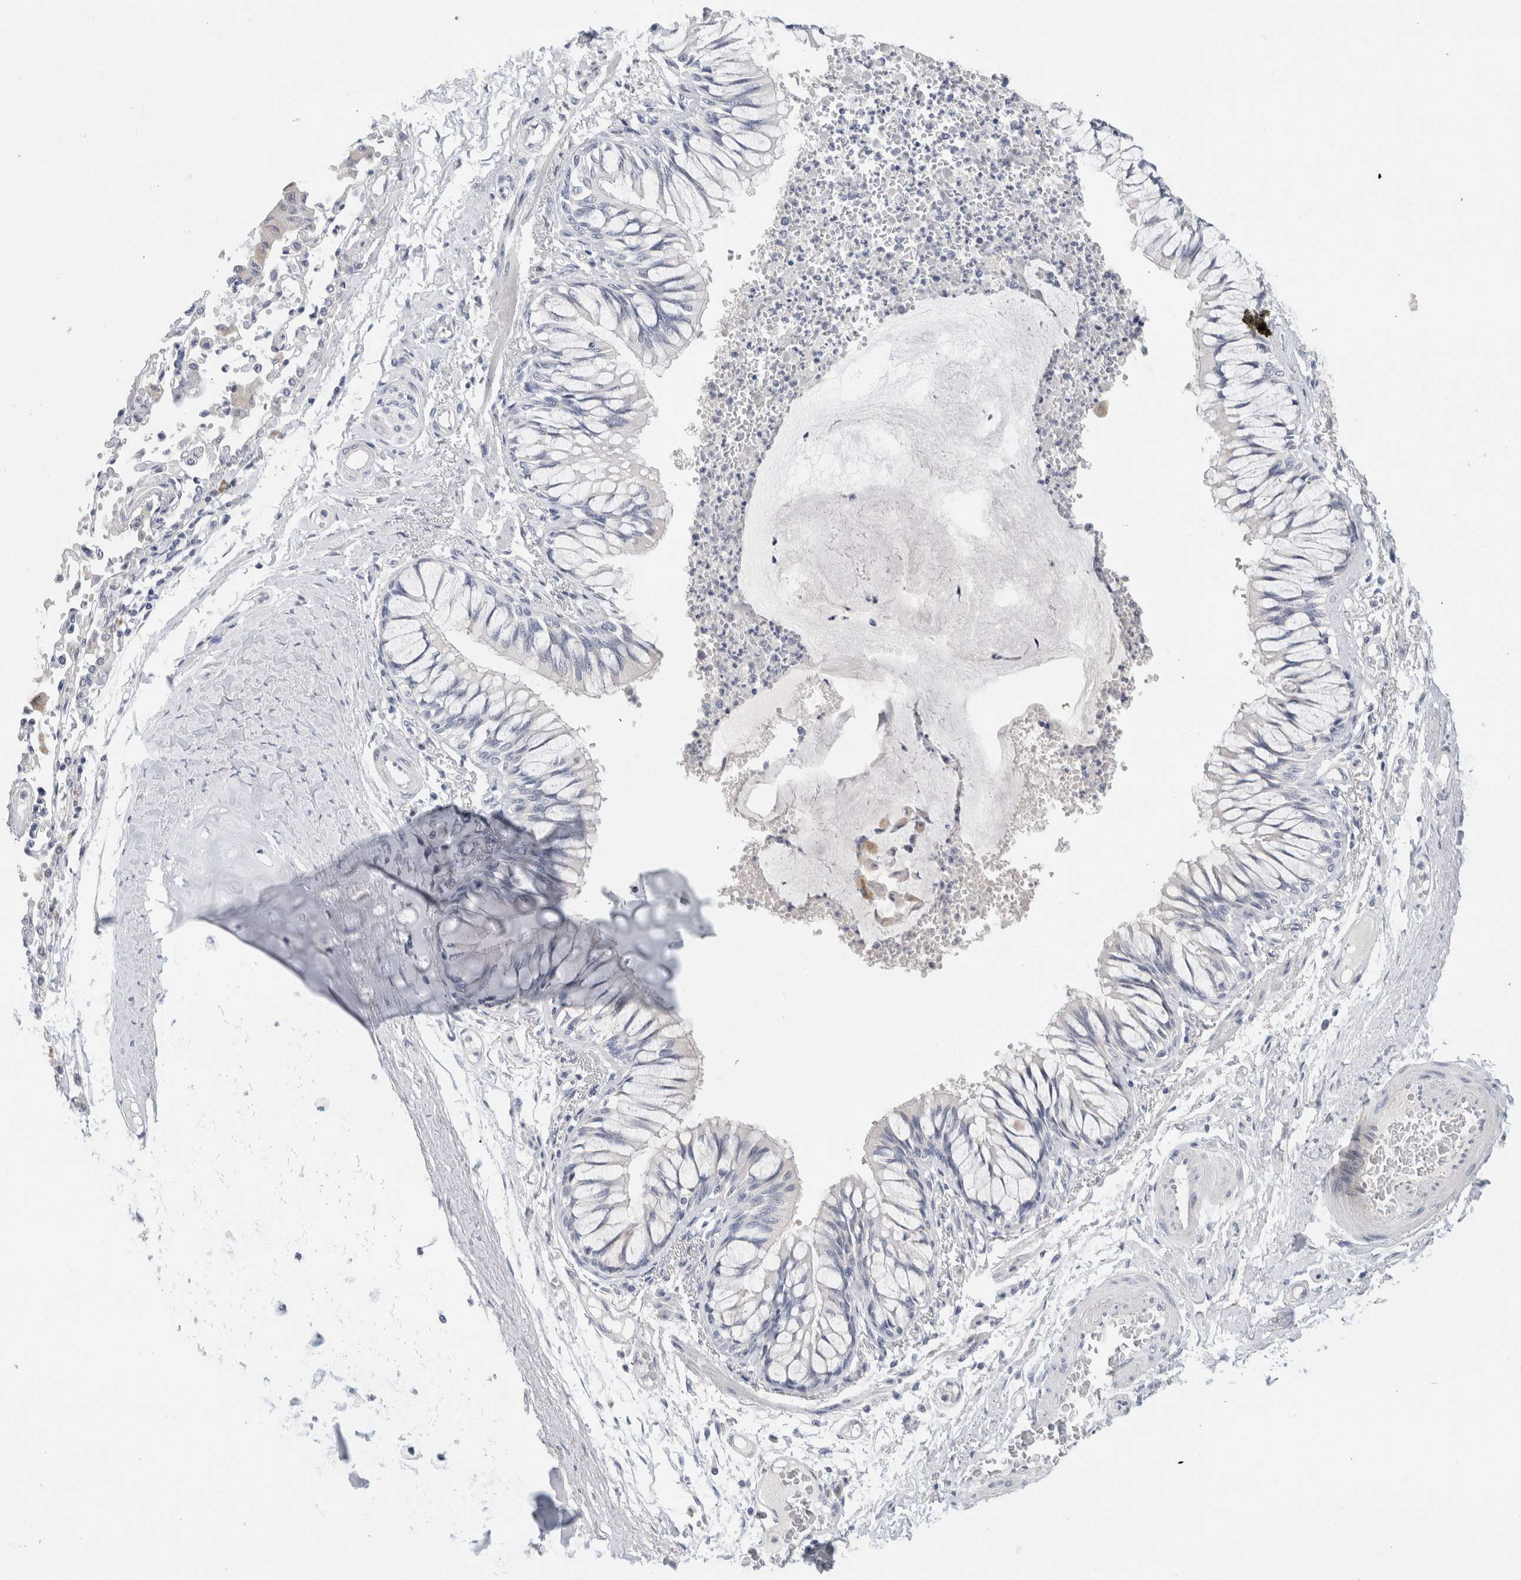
{"staining": {"intensity": "negative", "quantity": "none", "location": "none"}, "tissue": "bronchus", "cell_type": "Respiratory epithelial cells", "image_type": "normal", "snomed": [{"axis": "morphology", "description": "Normal tissue, NOS"}, {"axis": "topography", "description": "Cartilage tissue"}, {"axis": "topography", "description": "Bronchus"}, {"axis": "topography", "description": "Lung"}], "caption": "High magnification brightfield microscopy of unremarkable bronchus stained with DAB (3,3'-diaminobenzidine) (brown) and counterstained with hematoxylin (blue): respiratory epithelial cells show no significant positivity. The staining is performed using DAB (3,3'-diaminobenzidine) brown chromogen with nuclei counter-stained in using hematoxylin.", "gene": "BCAN", "patient": {"sex": "female", "age": 49}}